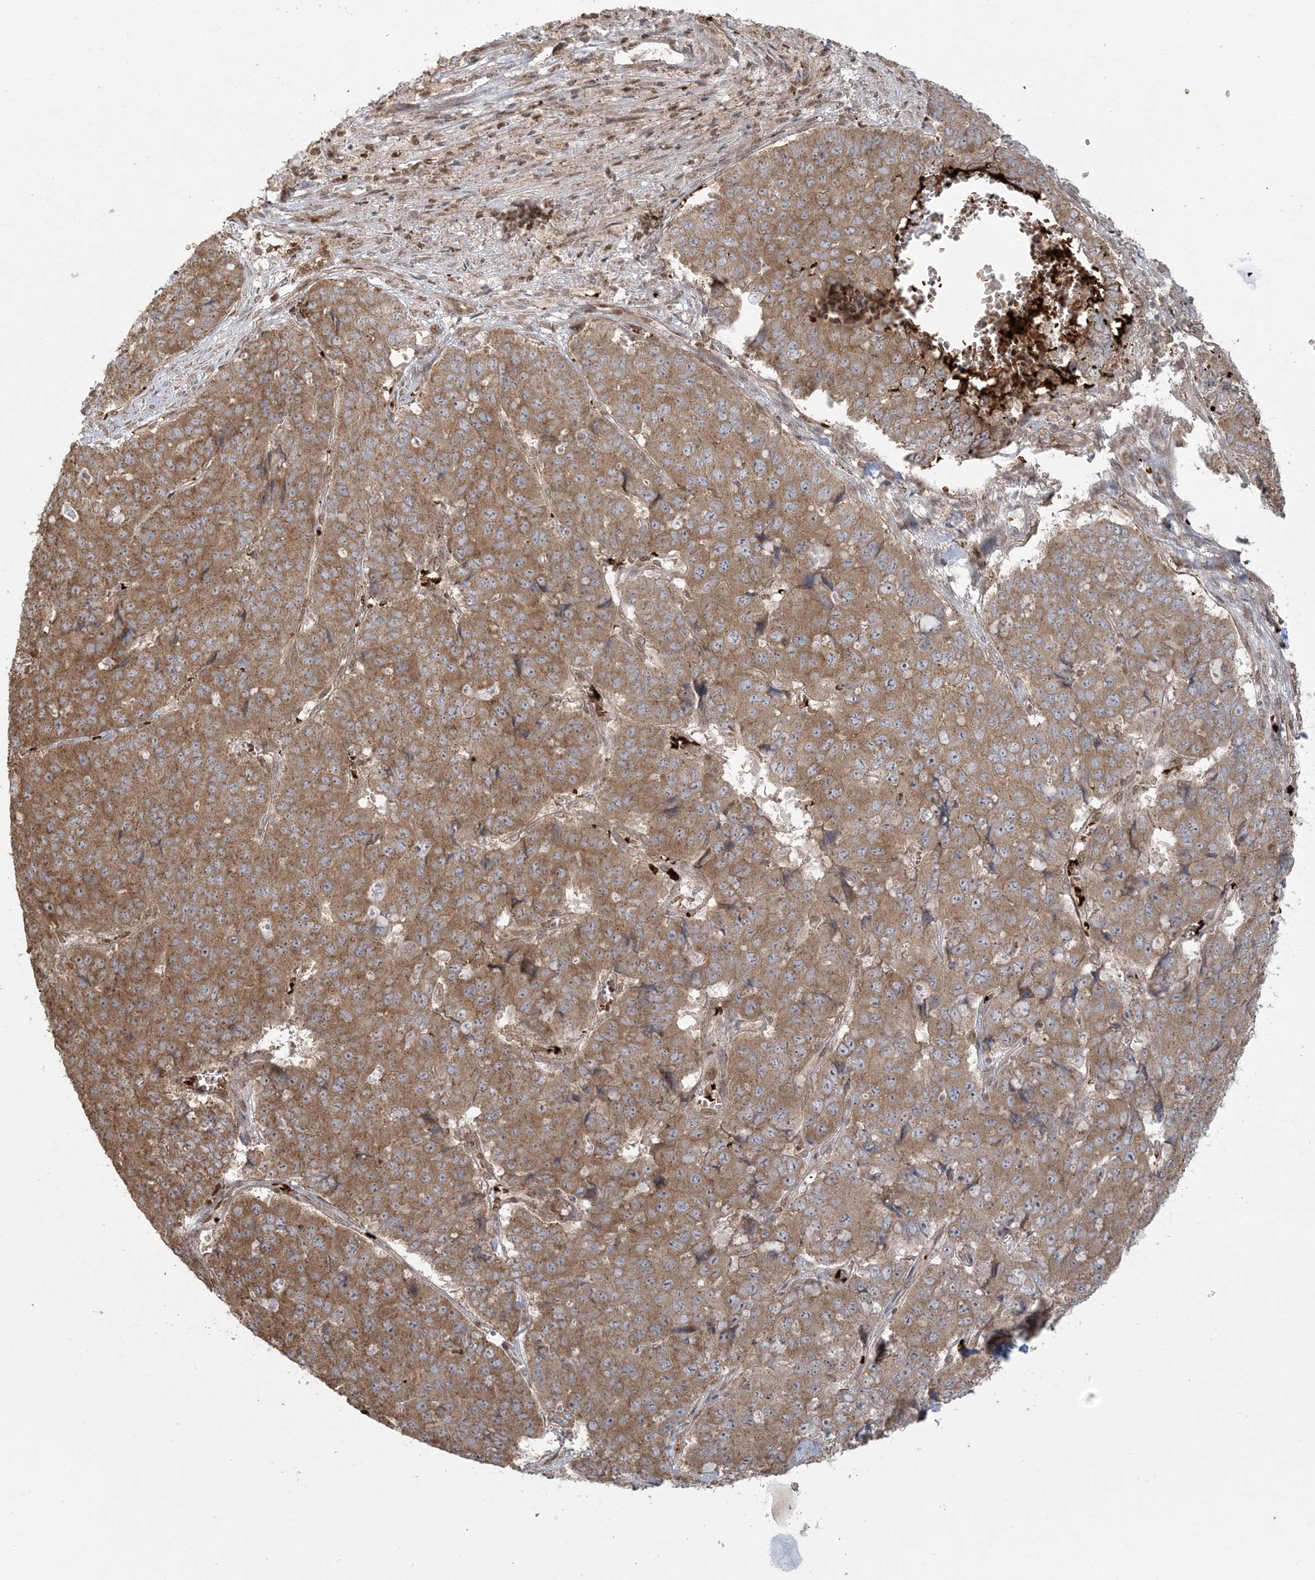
{"staining": {"intensity": "moderate", "quantity": ">75%", "location": "cytoplasmic/membranous"}, "tissue": "pancreatic cancer", "cell_type": "Tumor cells", "image_type": "cancer", "snomed": [{"axis": "morphology", "description": "Adenocarcinoma, NOS"}, {"axis": "topography", "description": "Pancreas"}], "caption": "Approximately >75% of tumor cells in human pancreatic adenocarcinoma exhibit moderate cytoplasmic/membranous protein expression as visualized by brown immunohistochemical staining.", "gene": "ABCF3", "patient": {"sex": "male", "age": 50}}